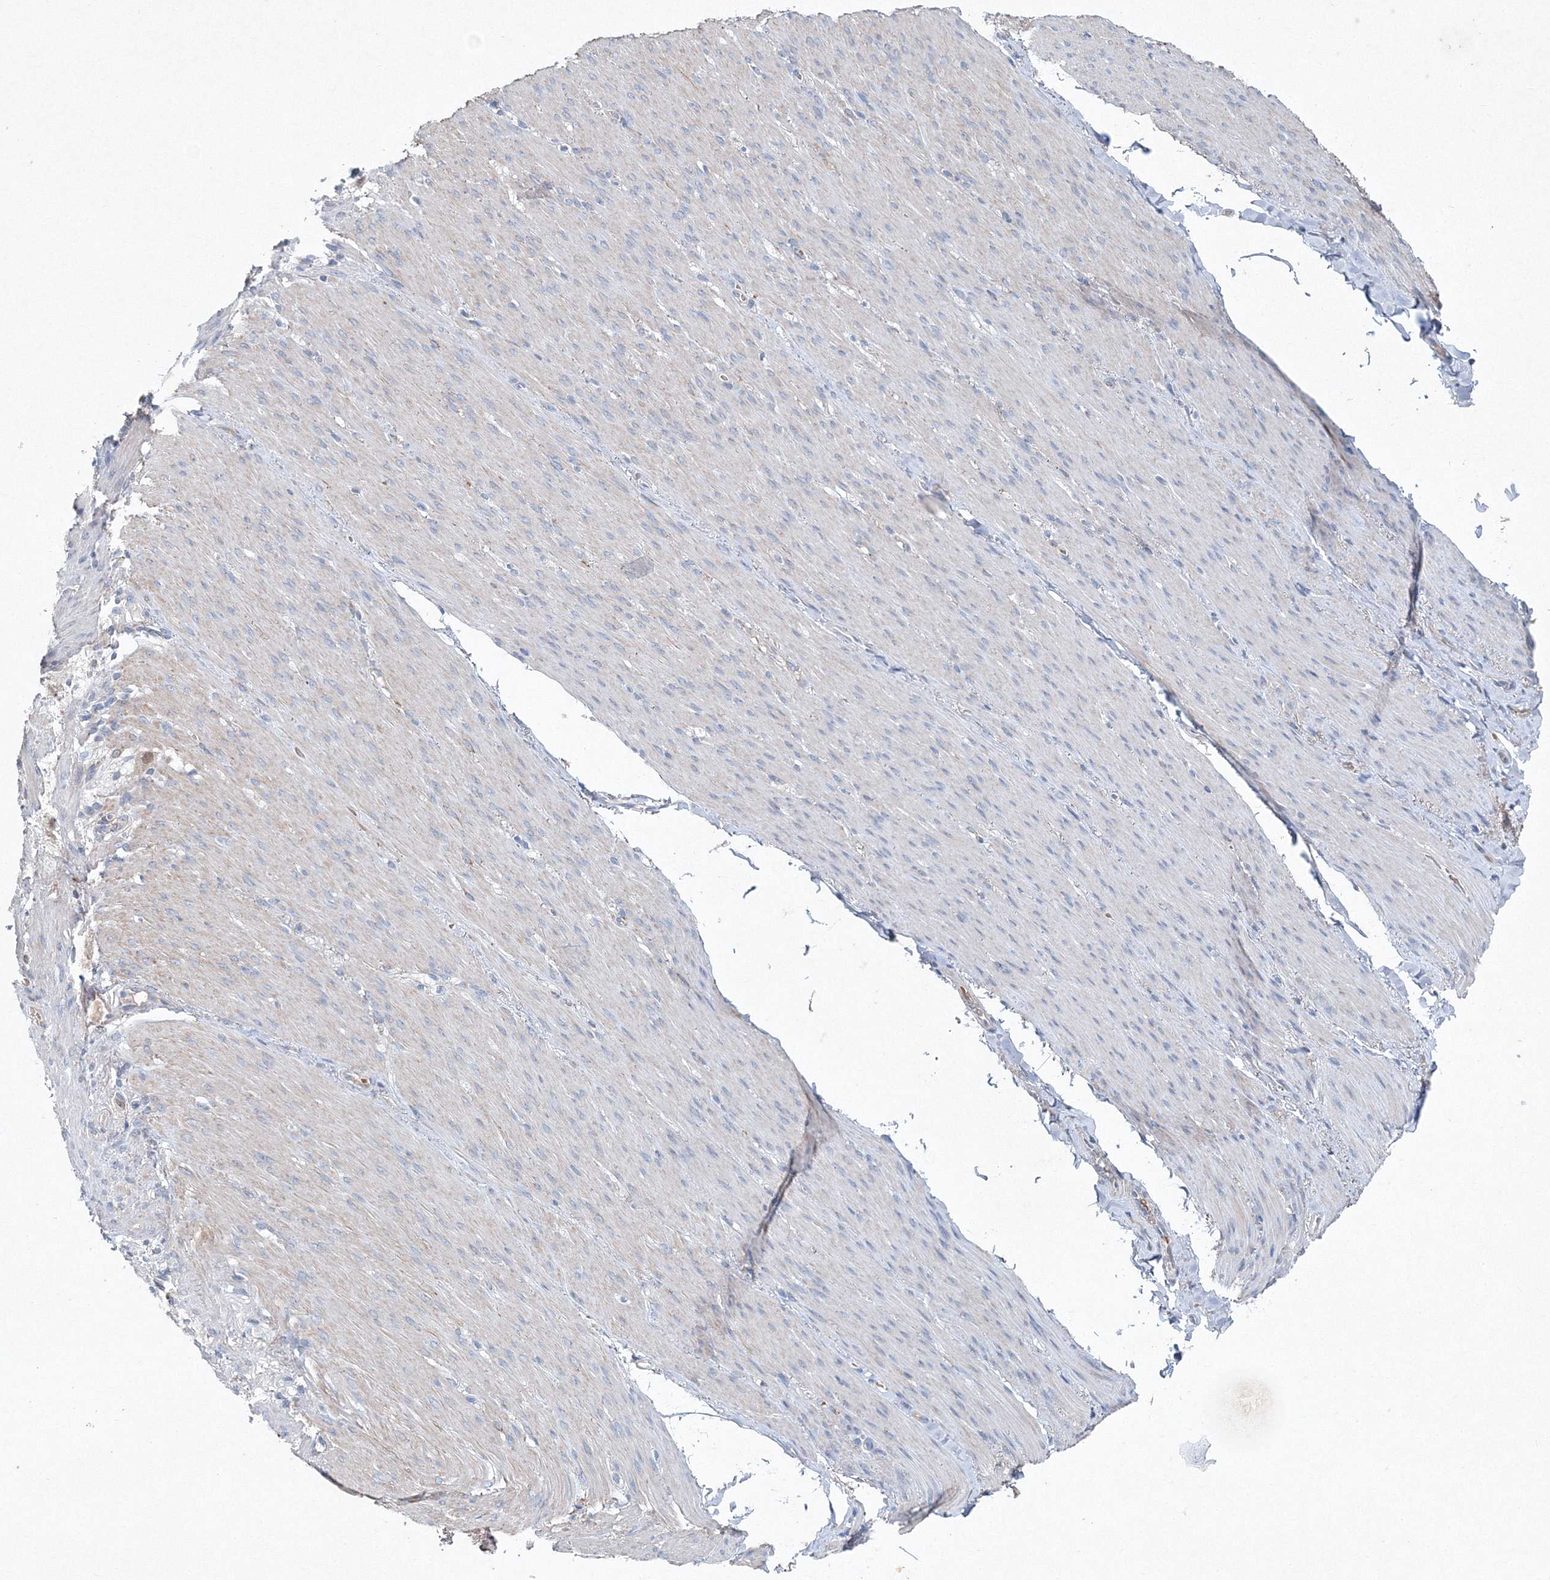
{"staining": {"intensity": "negative", "quantity": "none", "location": "none"}, "tissue": "adipose tissue", "cell_type": "Adipocytes", "image_type": "normal", "snomed": [{"axis": "morphology", "description": "Normal tissue, NOS"}, {"axis": "topography", "description": "Colon"}, {"axis": "topography", "description": "Peripheral nerve tissue"}], "caption": "This is an immunohistochemistry micrograph of normal adipose tissue. There is no positivity in adipocytes.", "gene": "SH3BP5", "patient": {"sex": "female", "age": 61}}